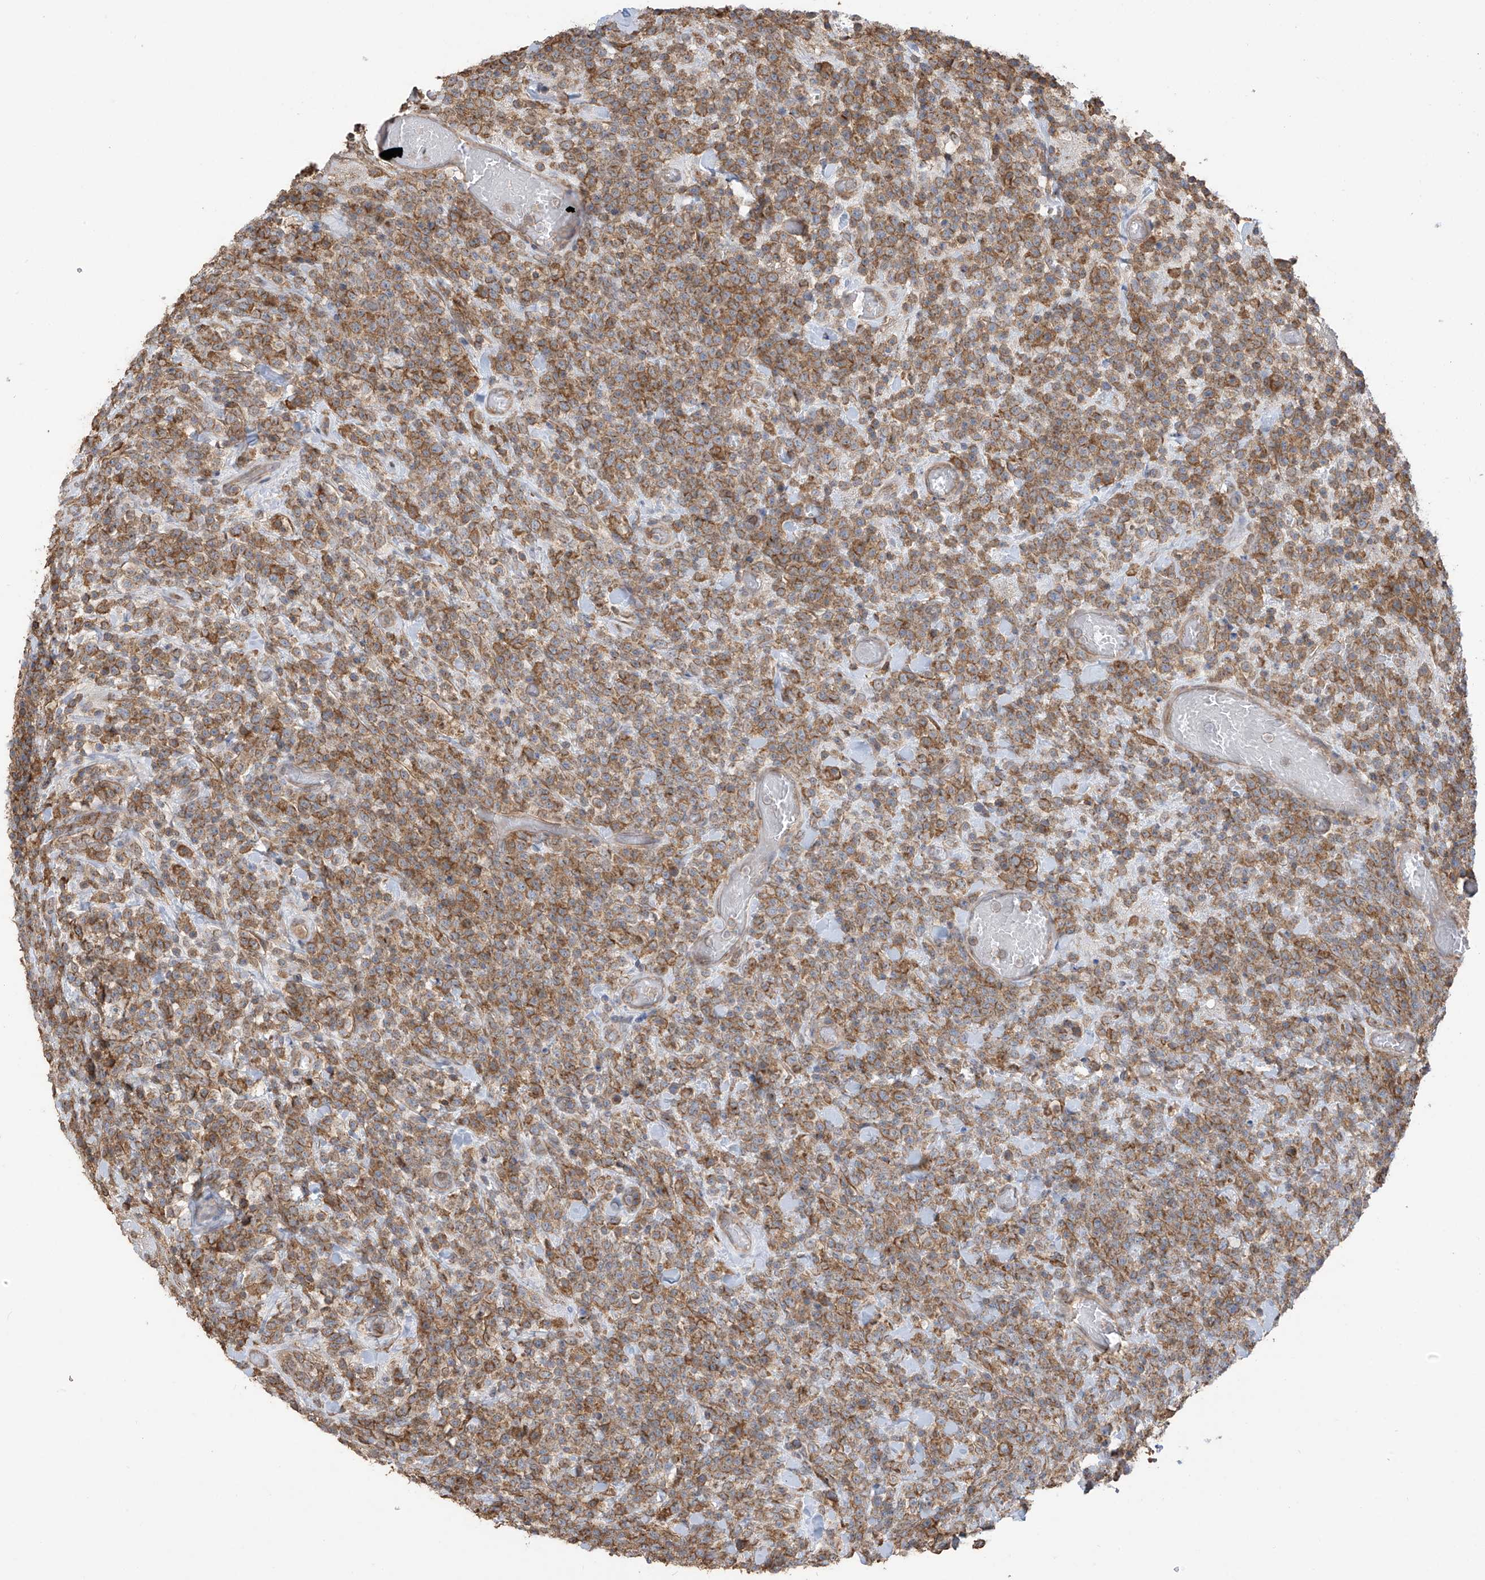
{"staining": {"intensity": "moderate", "quantity": ">75%", "location": "cytoplasmic/membranous"}, "tissue": "lymphoma", "cell_type": "Tumor cells", "image_type": "cancer", "snomed": [{"axis": "morphology", "description": "Malignant lymphoma, non-Hodgkin's type, High grade"}, {"axis": "topography", "description": "Colon"}], "caption": "Immunohistochemical staining of human lymphoma exhibits medium levels of moderate cytoplasmic/membranous staining in about >75% of tumor cells.", "gene": "COX10", "patient": {"sex": "female", "age": 53}}